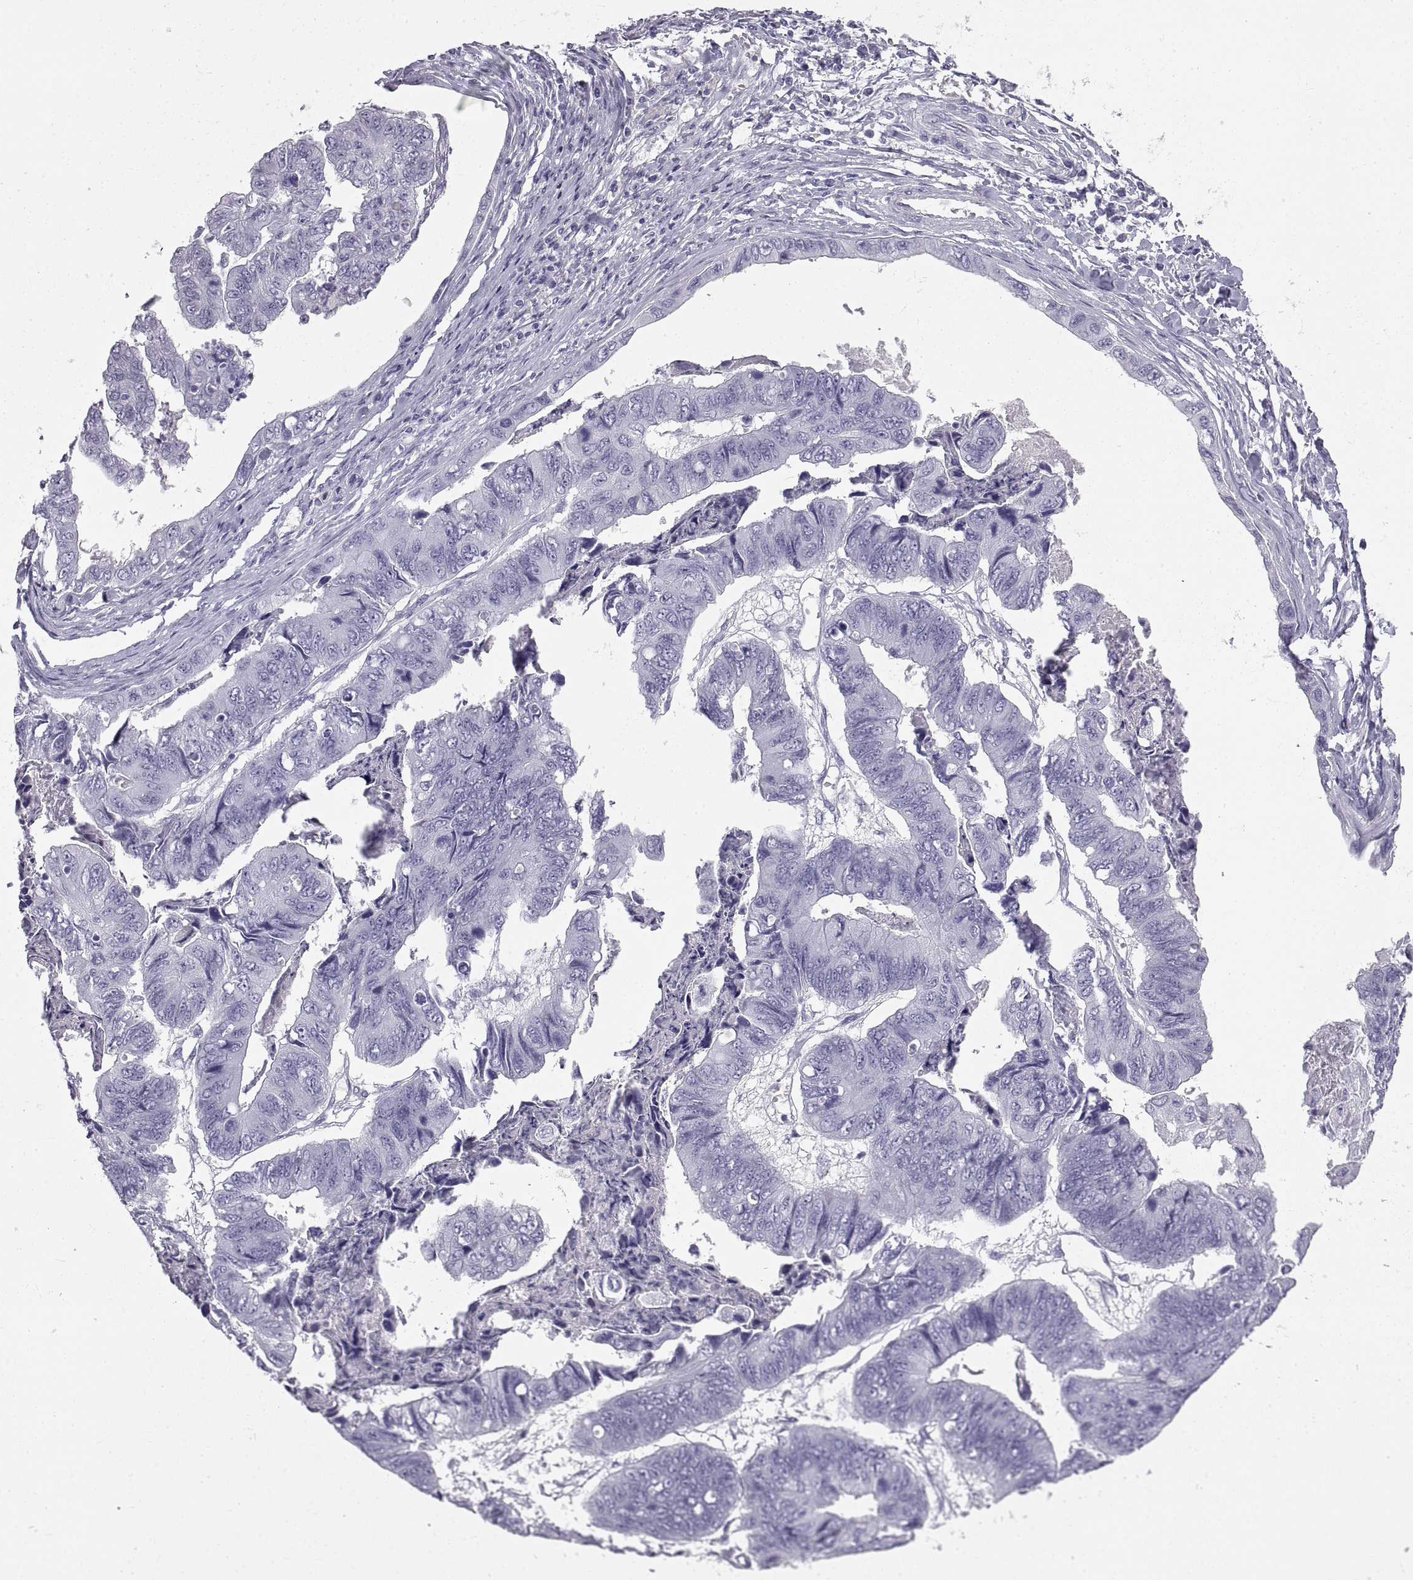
{"staining": {"intensity": "negative", "quantity": "none", "location": "none"}, "tissue": "stomach cancer", "cell_type": "Tumor cells", "image_type": "cancer", "snomed": [{"axis": "morphology", "description": "Adenocarcinoma, NOS"}, {"axis": "topography", "description": "Stomach, lower"}], "caption": "Immunohistochemical staining of human adenocarcinoma (stomach) displays no significant positivity in tumor cells.", "gene": "RLBP1", "patient": {"sex": "male", "age": 77}}